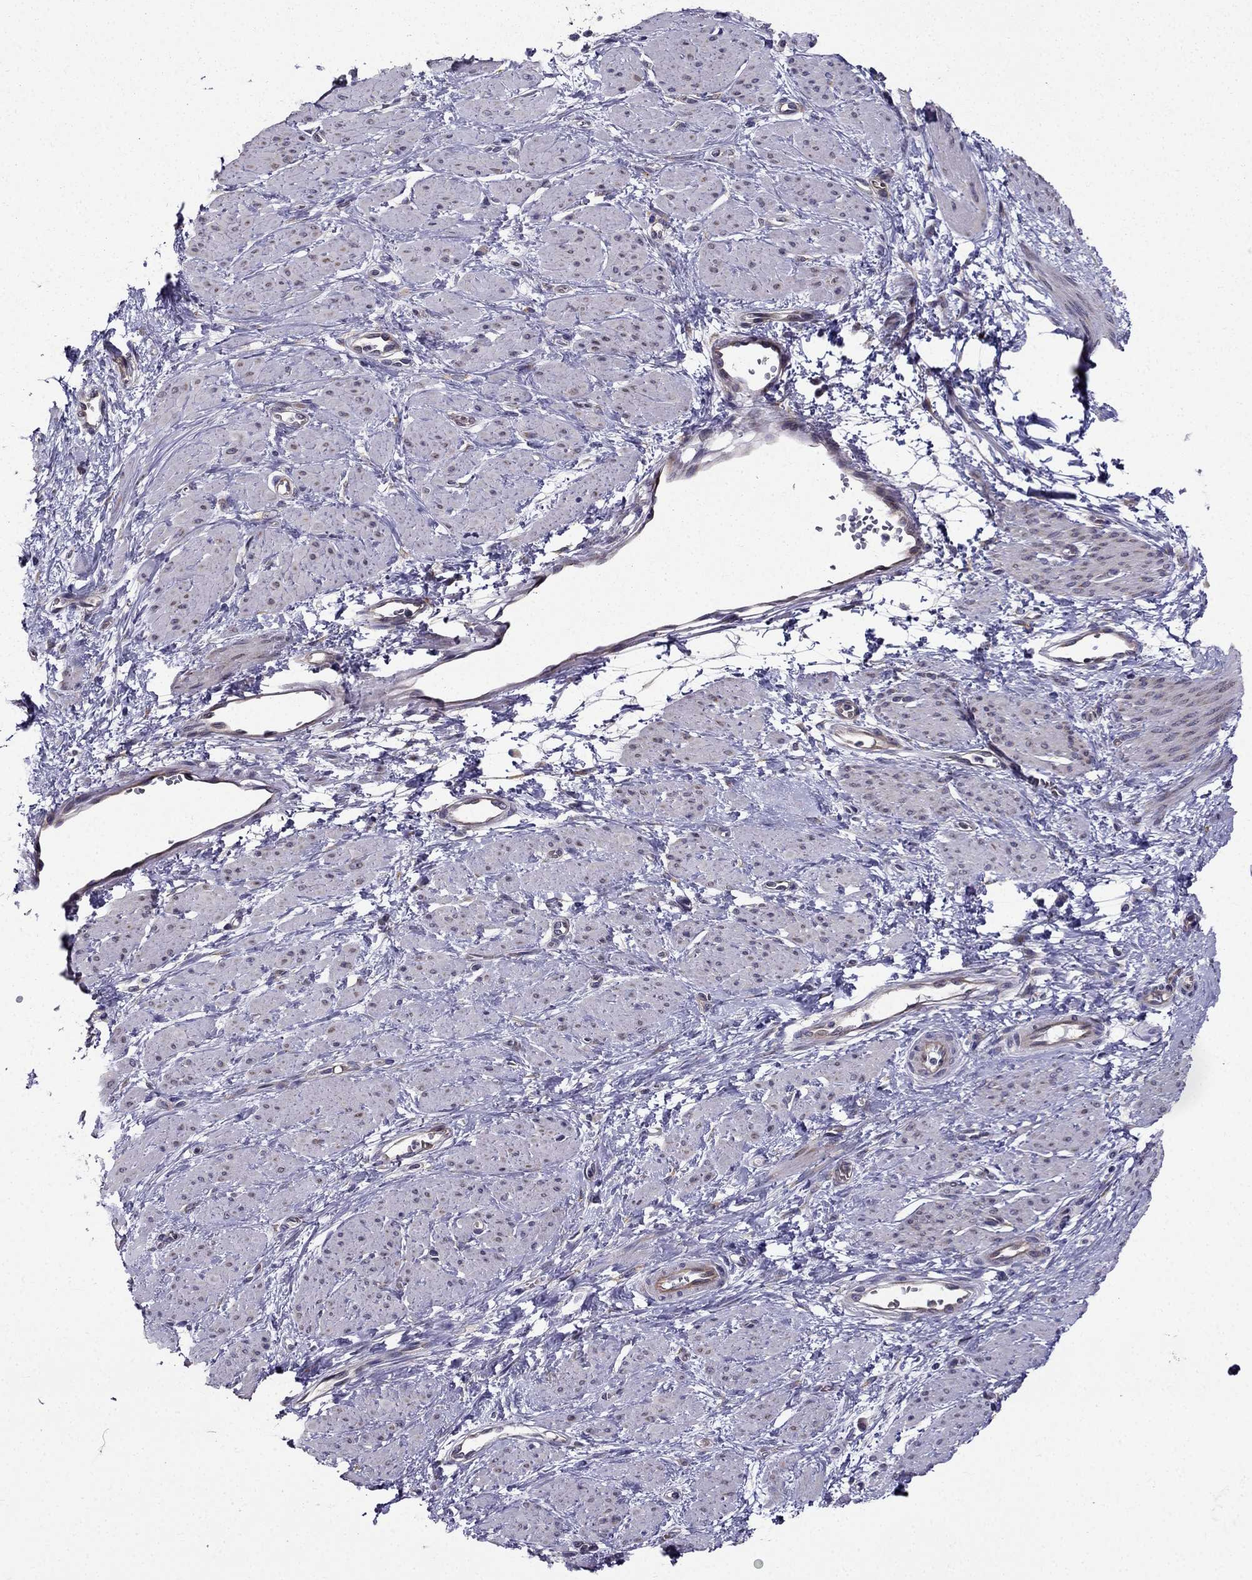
{"staining": {"intensity": "negative", "quantity": "none", "location": "none"}, "tissue": "smooth muscle", "cell_type": "Smooth muscle cells", "image_type": "normal", "snomed": [{"axis": "morphology", "description": "Normal tissue, NOS"}, {"axis": "topography", "description": "Smooth muscle"}, {"axis": "topography", "description": "Uterus"}], "caption": "IHC of unremarkable human smooth muscle displays no positivity in smooth muscle cells.", "gene": "ARHGEF28", "patient": {"sex": "female", "age": 39}}